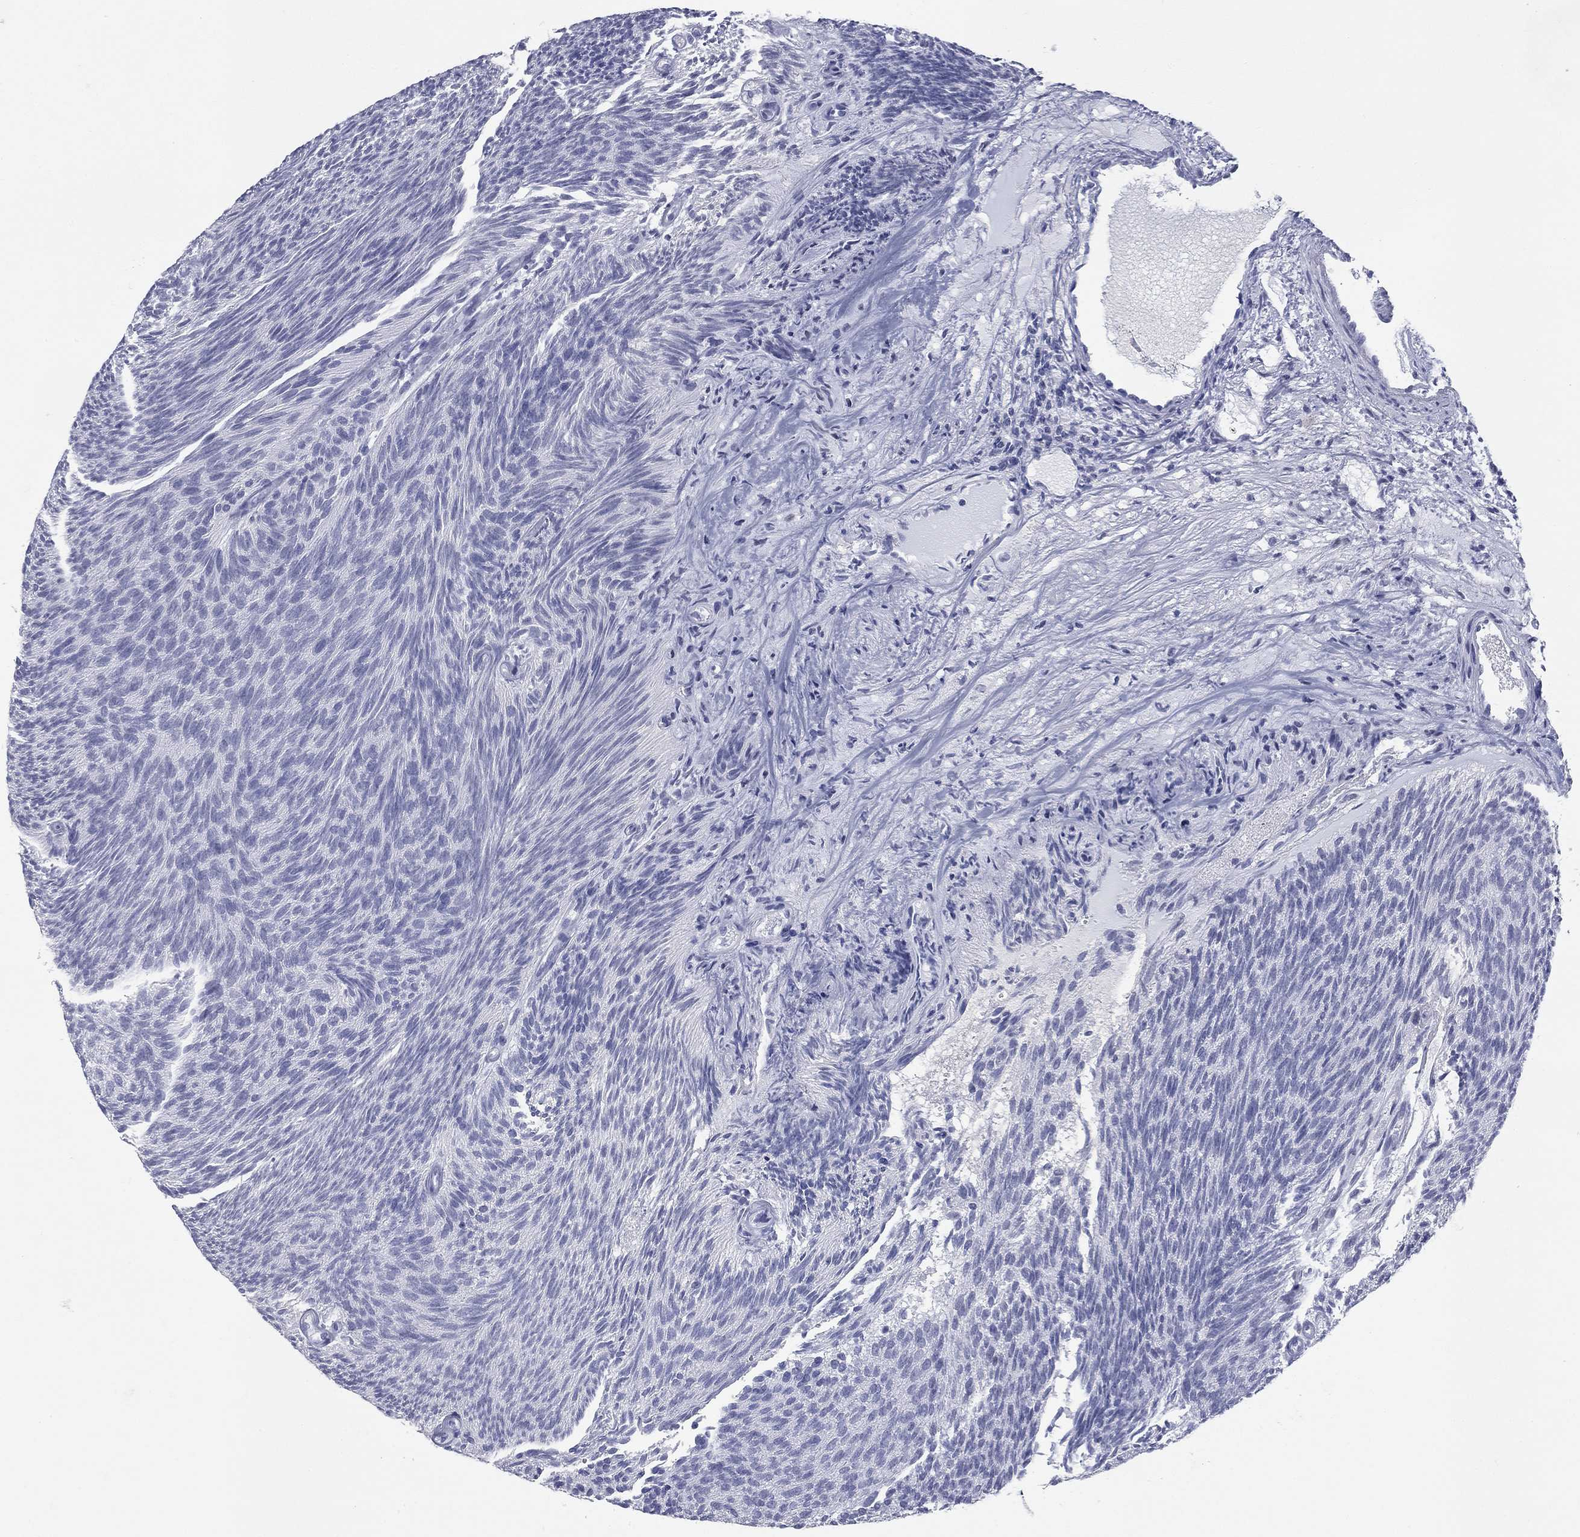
{"staining": {"intensity": "negative", "quantity": "none", "location": "none"}, "tissue": "urothelial cancer", "cell_type": "Tumor cells", "image_type": "cancer", "snomed": [{"axis": "morphology", "description": "Urothelial carcinoma, Low grade"}, {"axis": "topography", "description": "Urinary bladder"}], "caption": "Image shows no significant protein positivity in tumor cells of urothelial carcinoma (low-grade).", "gene": "ASF1B", "patient": {"sex": "male", "age": 77}}